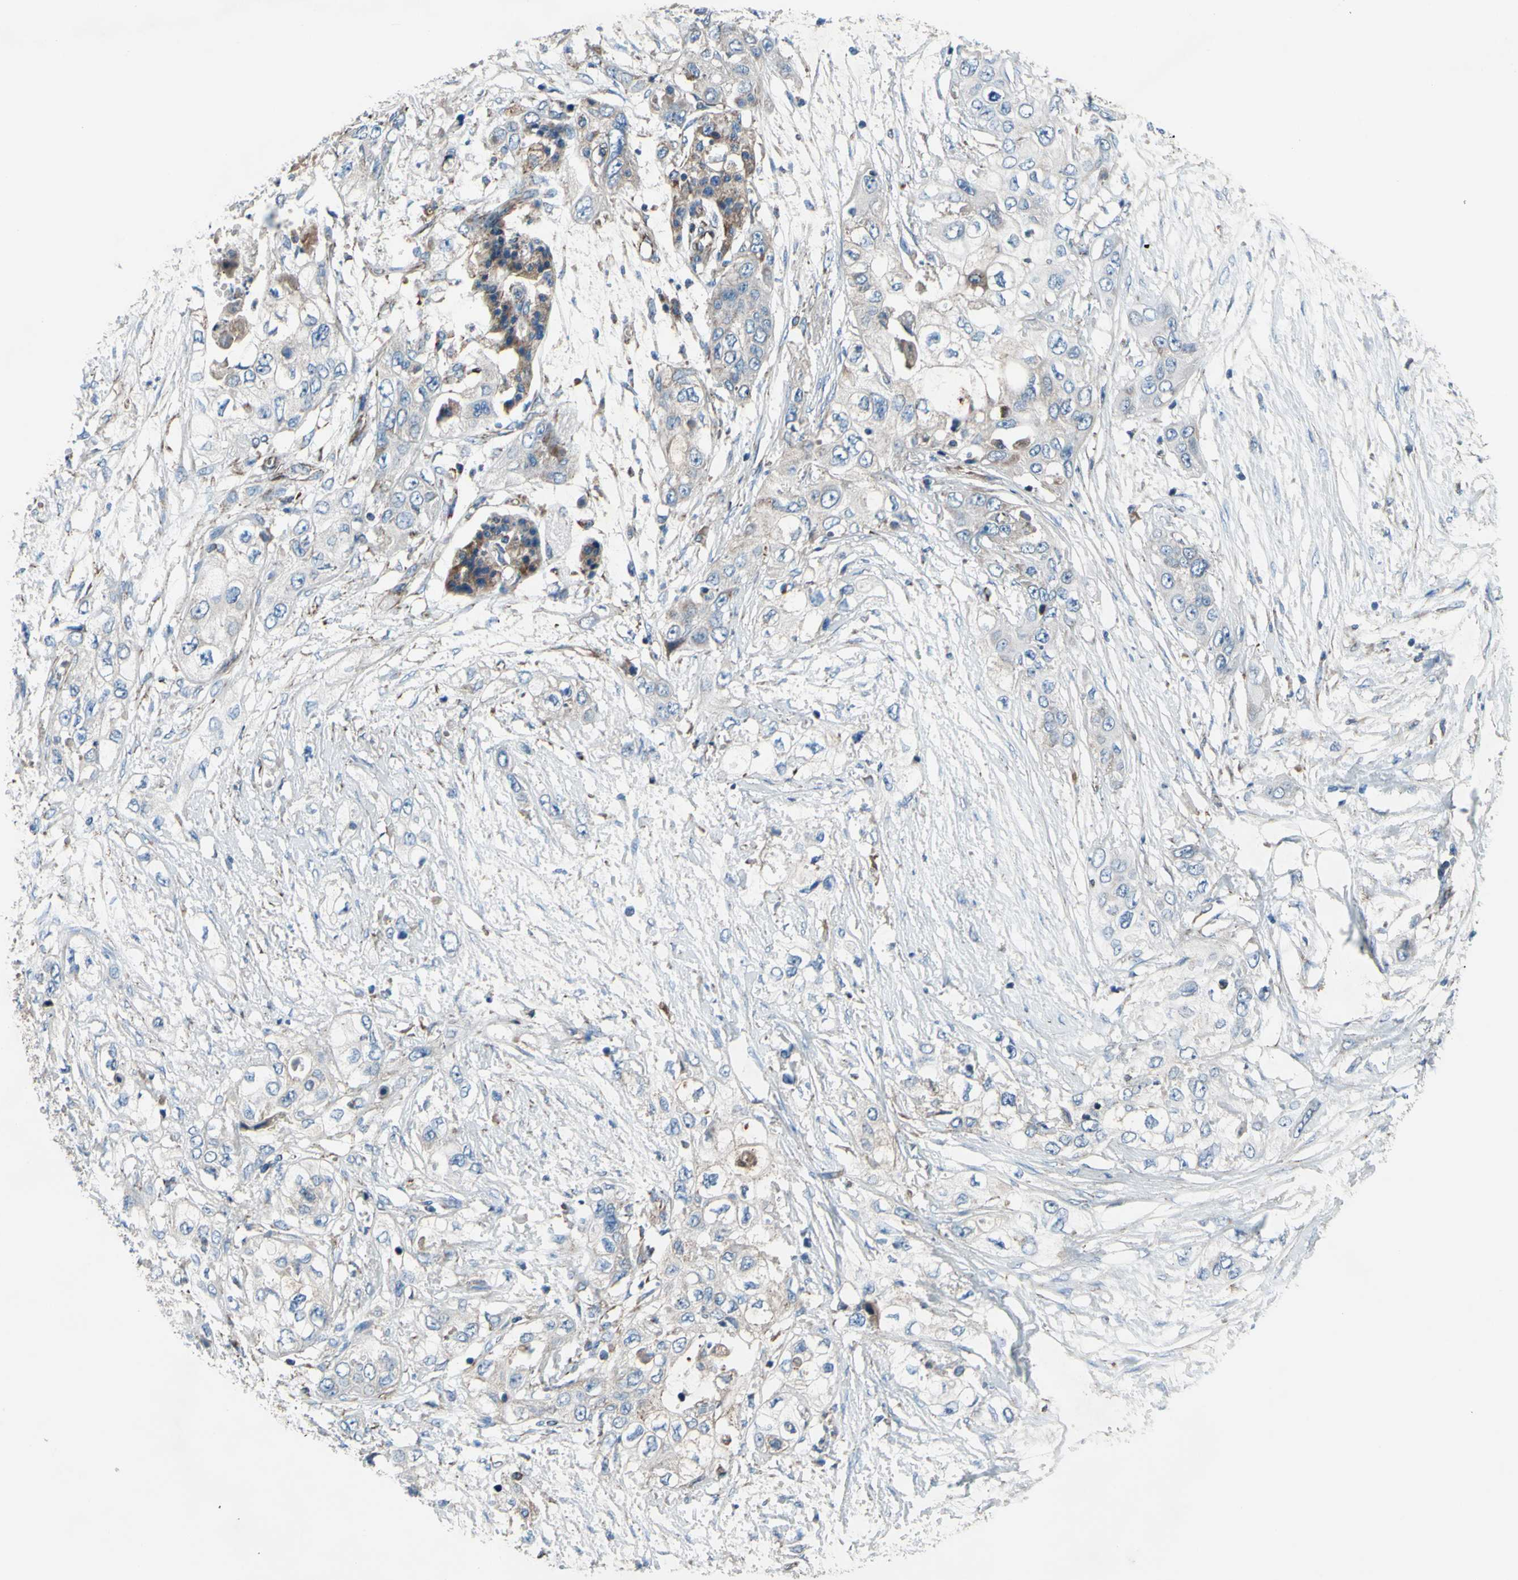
{"staining": {"intensity": "weak", "quantity": "25%-75%", "location": "cytoplasmic/membranous"}, "tissue": "pancreatic cancer", "cell_type": "Tumor cells", "image_type": "cancer", "snomed": [{"axis": "morphology", "description": "Adenocarcinoma, NOS"}, {"axis": "topography", "description": "Pancreas"}], "caption": "The immunohistochemical stain highlights weak cytoplasmic/membranous positivity in tumor cells of pancreatic cancer (adenocarcinoma) tissue. (Stains: DAB (3,3'-diaminobenzidine) in brown, nuclei in blue, Microscopy: brightfield microscopy at high magnification).", "gene": "EMC7", "patient": {"sex": "female", "age": 70}}